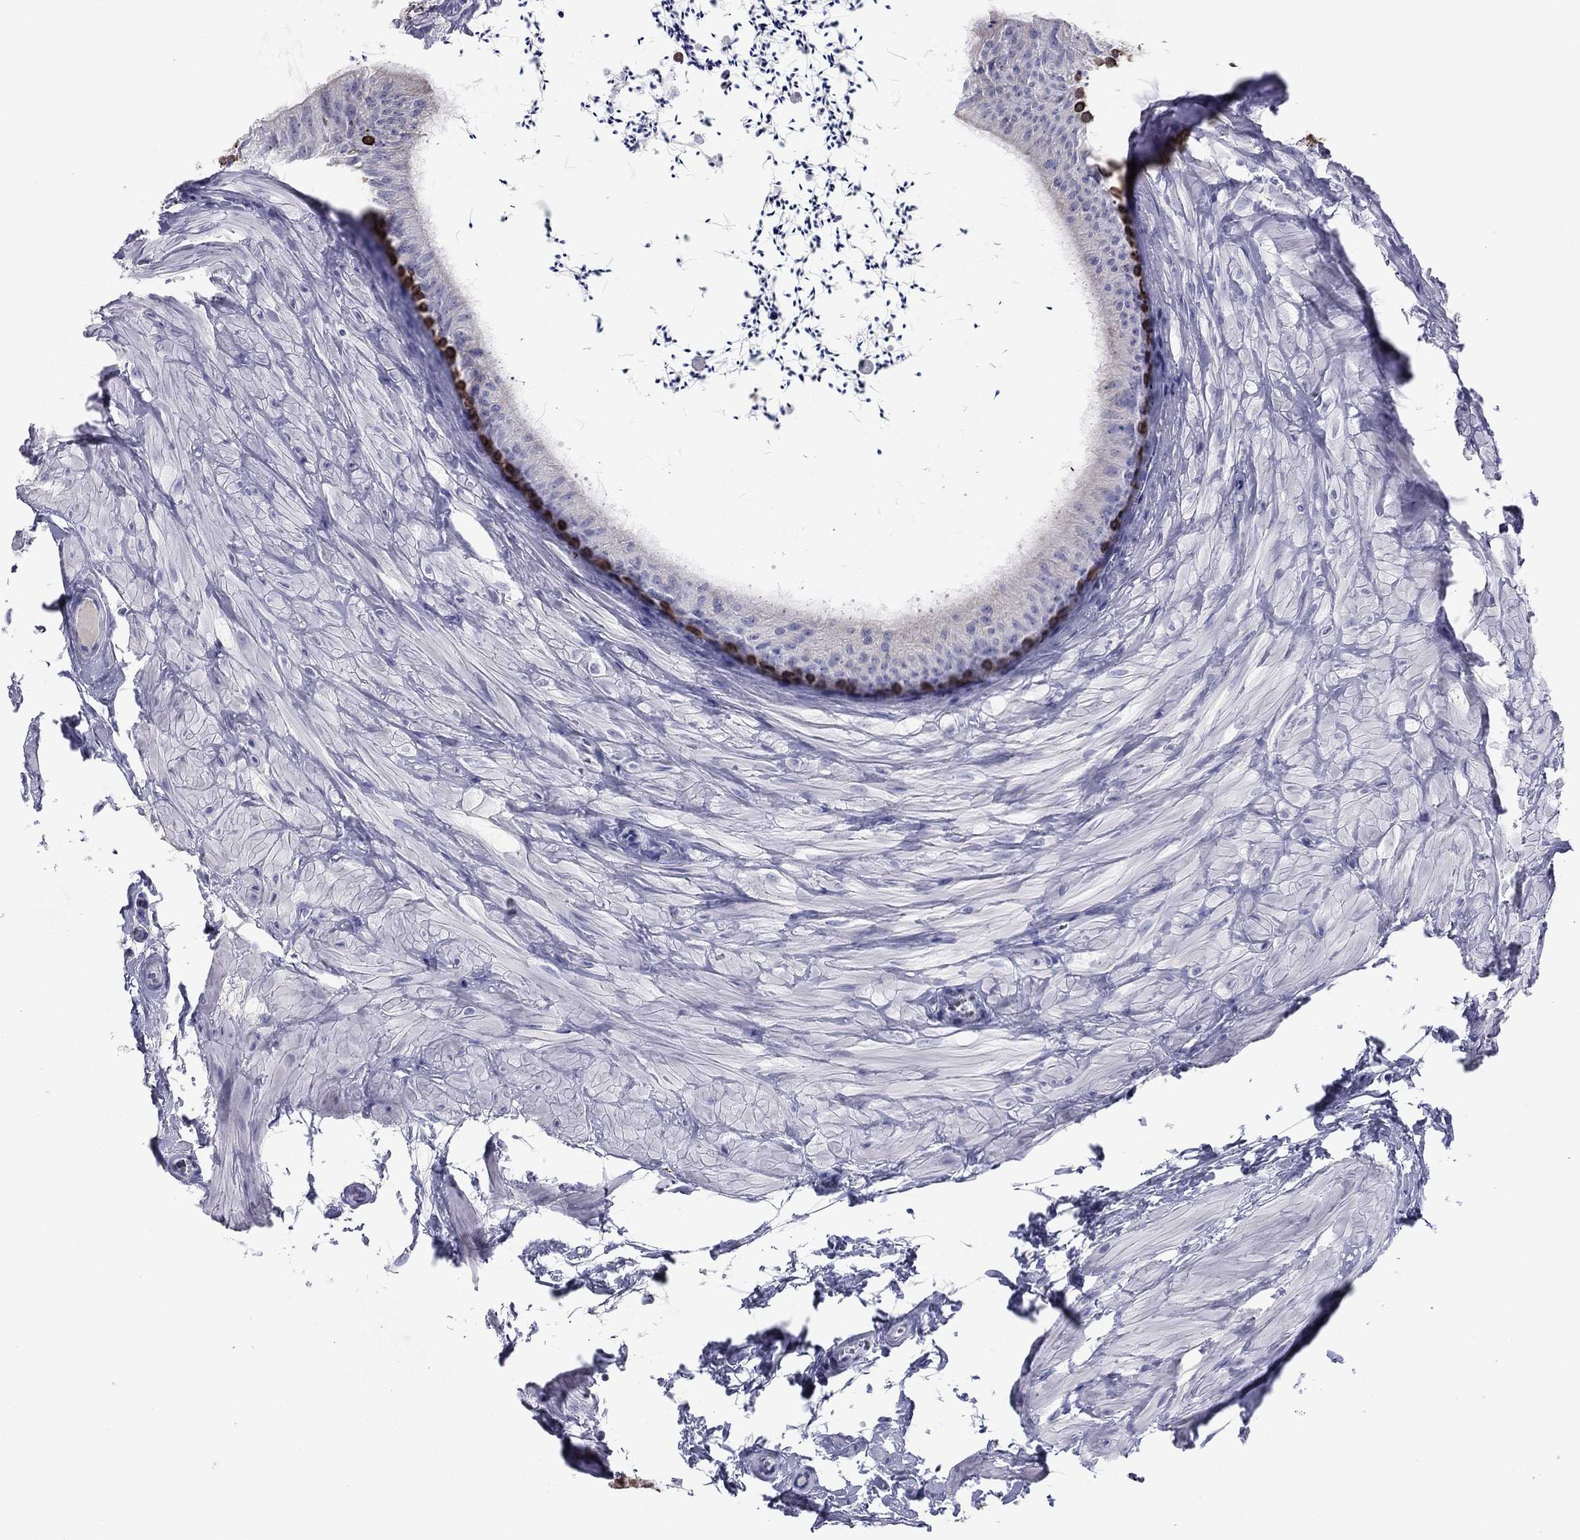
{"staining": {"intensity": "strong", "quantity": "<25%", "location": "cytoplasmic/membranous"}, "tissue": "epididymis", "cell_type": "Glandular cells", "image_type": "normal", "snomed": [{"axis": "morphology", "description": "Normal tissue, NOS"}, {"axis": "topography", "description": "Epididymis"}], "caption": "The histopathology image shows staining of normal epididymis, revealing strong cytoplasmic/membranous protein positivity (brown color) within glandular cells. (Stains: DAB (3,3'-diaminobenzidine) in brown, nuclei in blue, Microscopy: brightfield microscopy at high magnification).", "gene": "KRT75", "patient": {"sex": "male", "age": 32}}